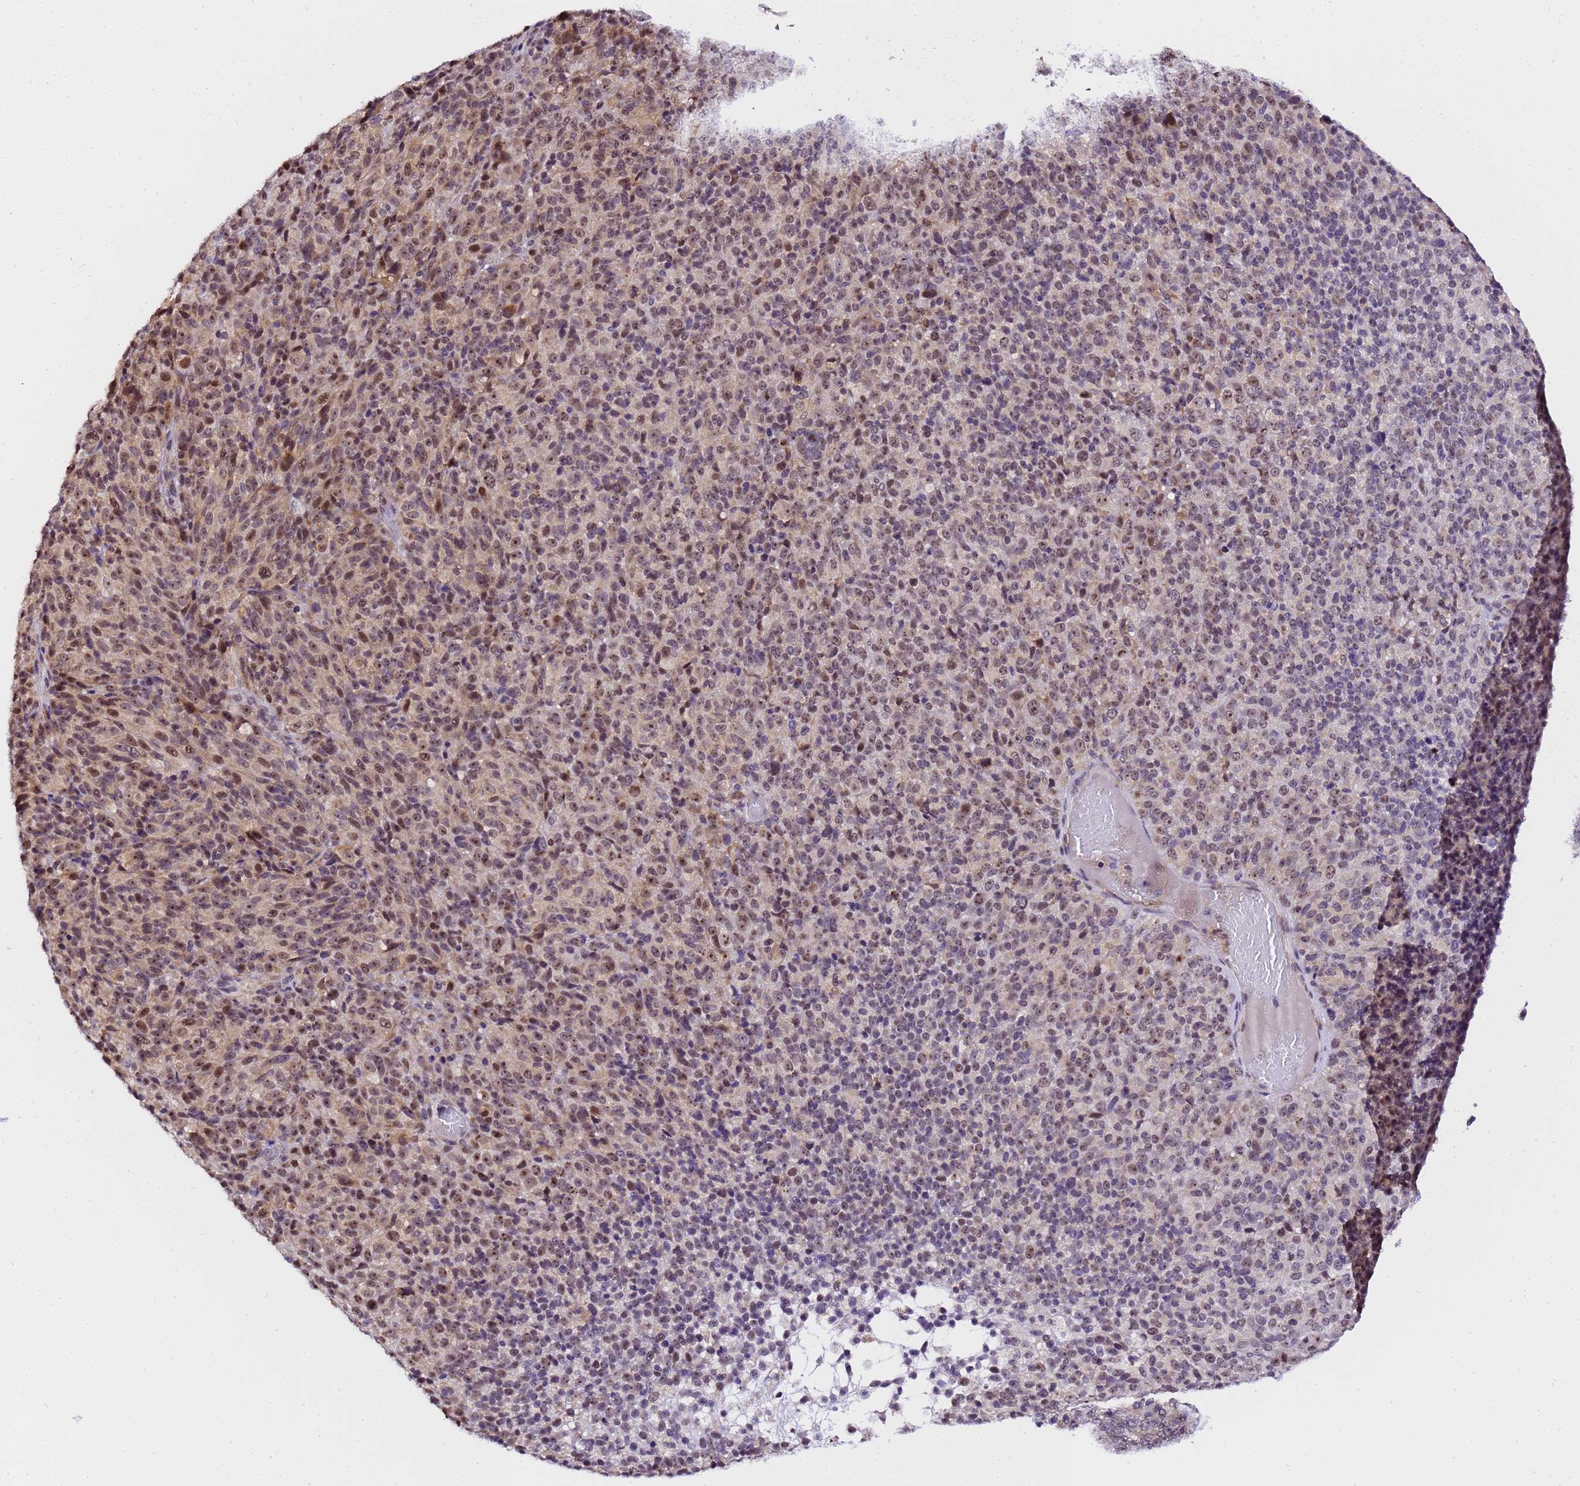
{"staining": {"intensity": "moderate", "quantity": "25%-75%", "location": "nuclear"}, "tissue": "melanoma", "cell_type": "Tumor cells", "image_type": "cancer", "snomed": [{"axis": "morphology", "description": "Malignant melanoma, Metastatic site"}, {"axis": "topography", "description": "Brain"}], "caption": "A brown stain labels moderate nuclear positivity of a protein in human malignant melanoma (metastatic site) tumor cells.", "gene": "SLX4IP", "patient": {"sex": "female", "age": 56}}